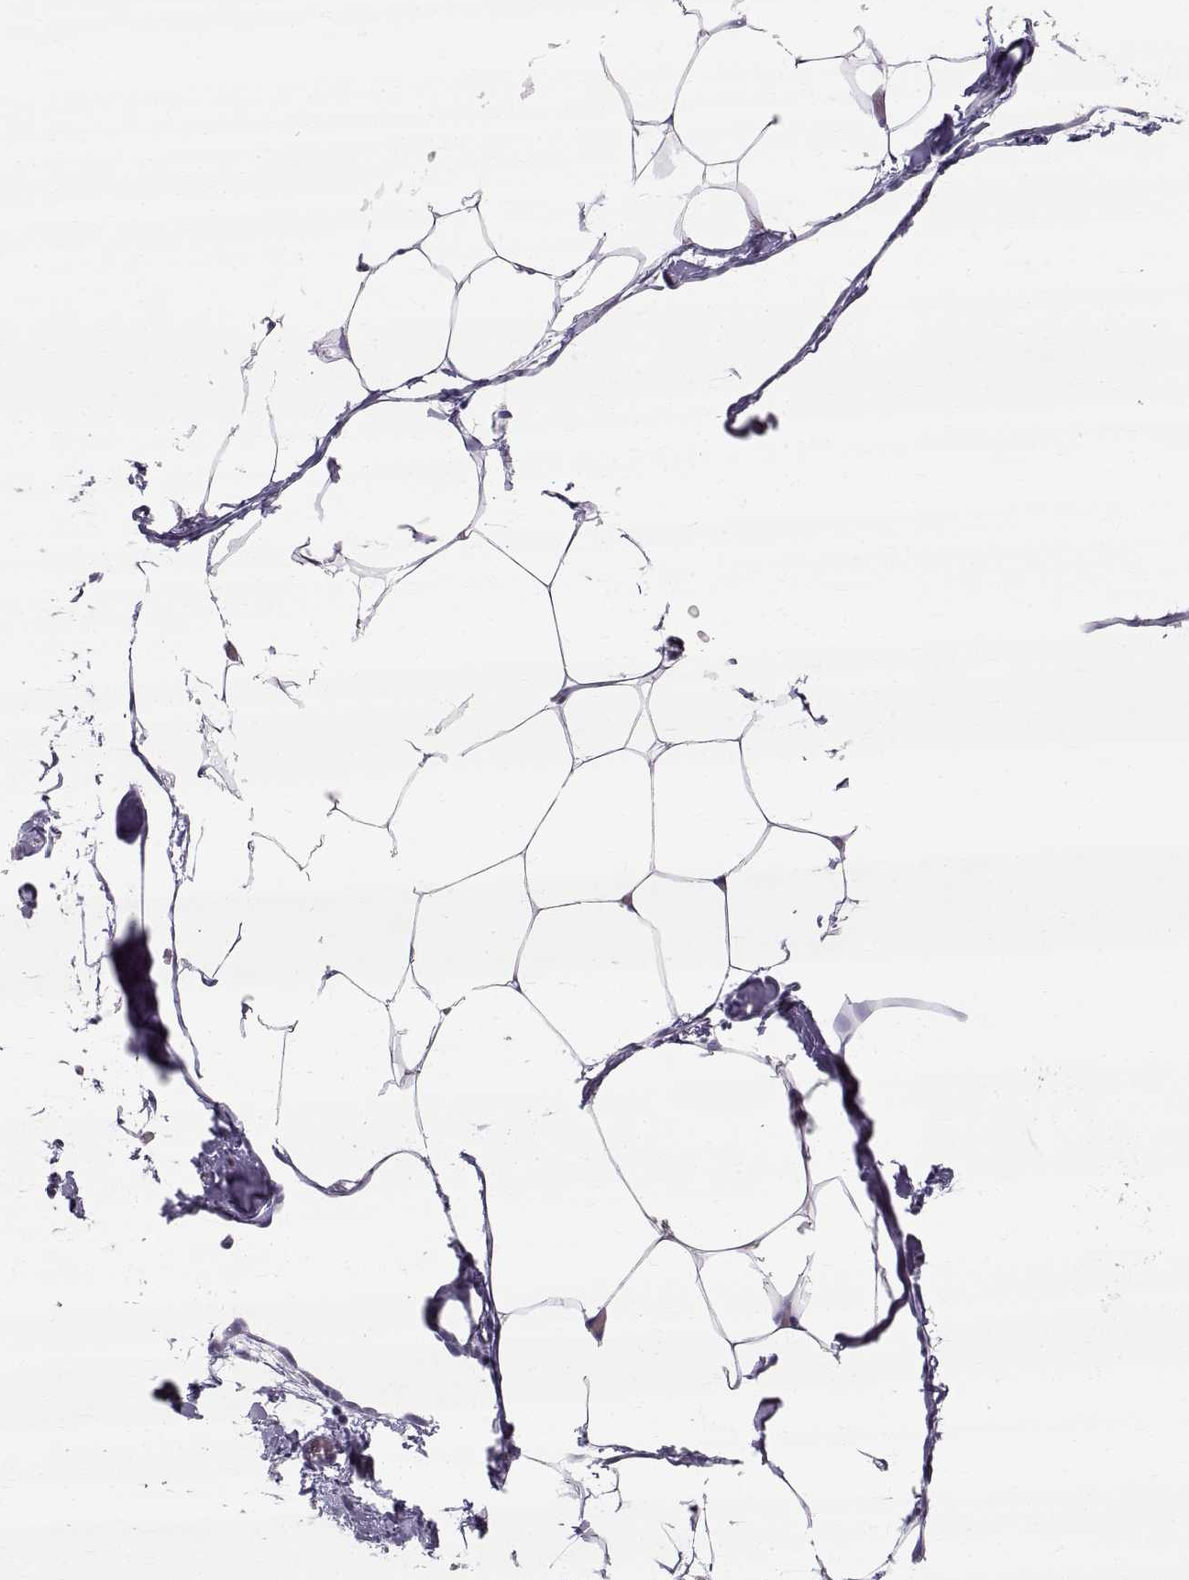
{"staining": {"intensity": "negative", "quantity": "none", "location": "none"}, "tissue": "adipose tissue", "cell_type": "Adipocytes", "image_type": "normal", "snomed": [{"axis": "morphology", "description": "Normal tissue, NOS"}, {"axis": "topography", "description": "Adipose tissue"}], "caption": "There is no significant staining in adipocytes of adipose tissue. (Stains: DAB (3,3'-diaminobenzidine) IHC with hematoxylin counter stain, Microscopy: brightfield microscopy at high magnification).", "gene": "STMND1", "patient": {"sex": "male", "age": 57}}